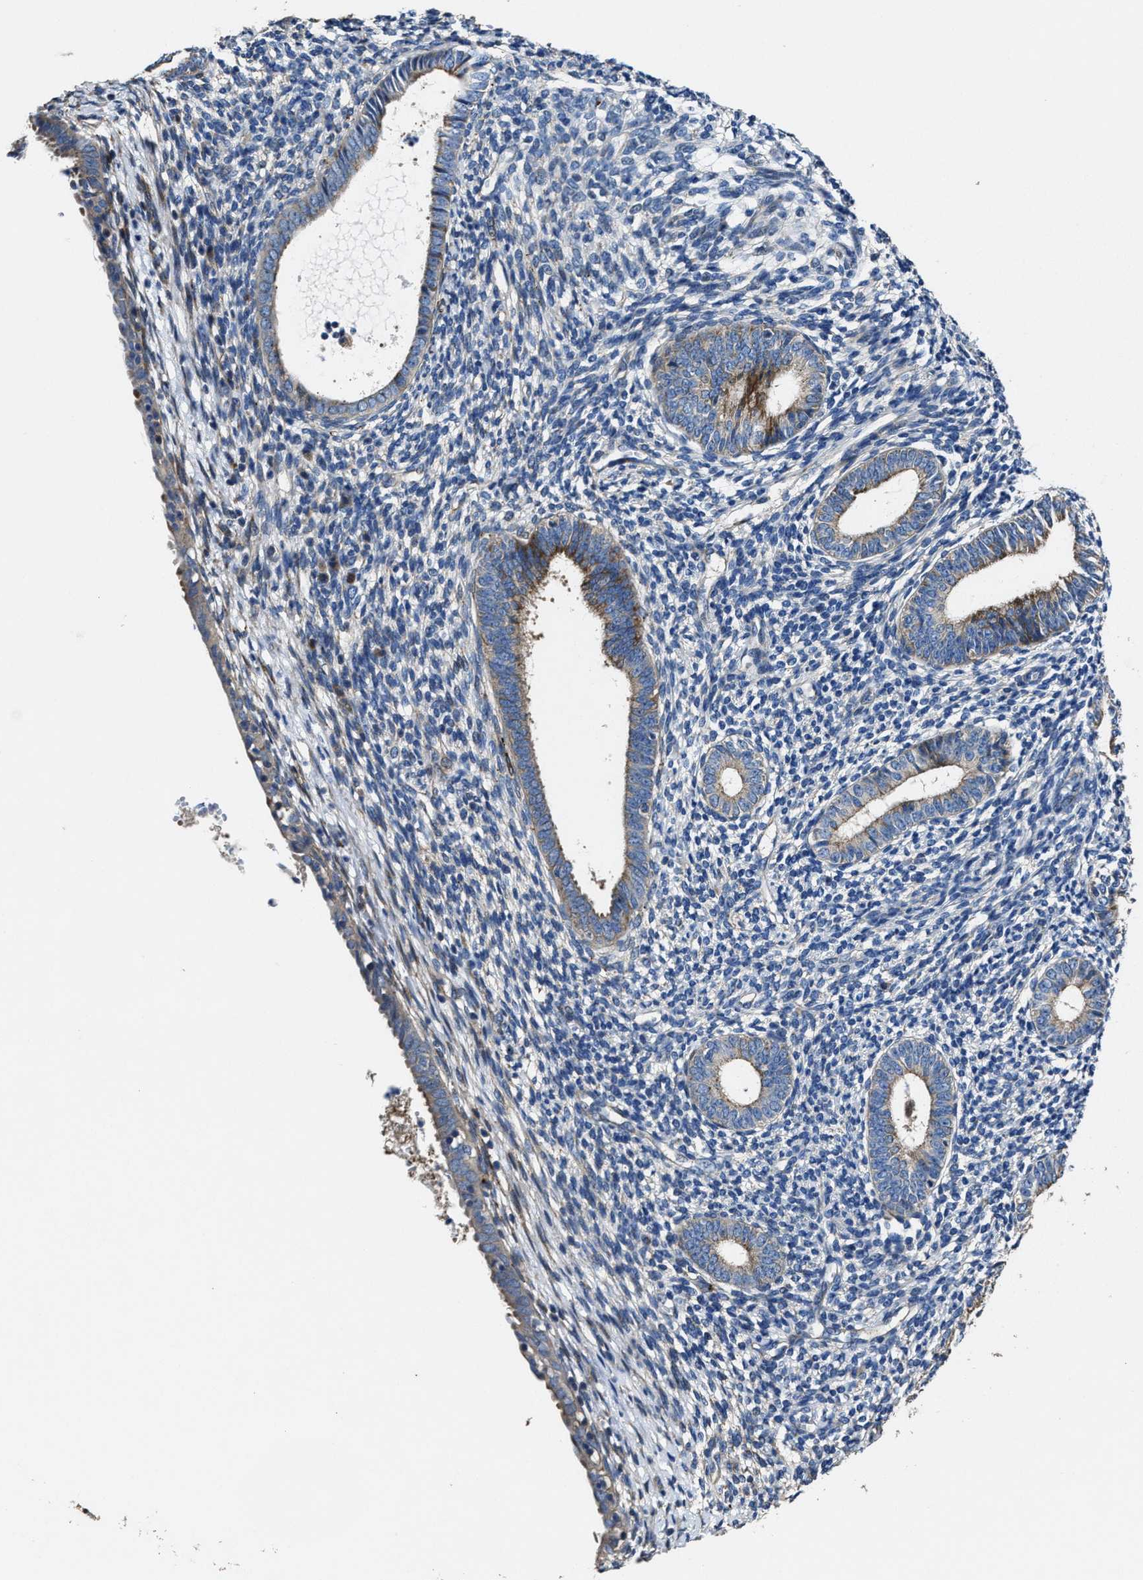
{"staining": {"intensity": "negative", "quantity": "none", "location": "none"}, "tissue": "endometrium", "cell_type": "Cells in endometrial stroma", "image_type": "normal", "snomed": [{"axis": "morphology", "description": "Normal tissue, NOS"}, {"axis": "morphology", "description": "Adenocarcinoma, NOS"}, {"axis": "topography", "description": "Endometrium"}], "caption": "Cells in endometrial stroma are negative for brown protein staining in normal endometrium. (Immunohistochemistry (ihc), brightfield microscopy, high magnification).", "gene": "PTAR1", "patient": {"sex": "female", "age": 57}}